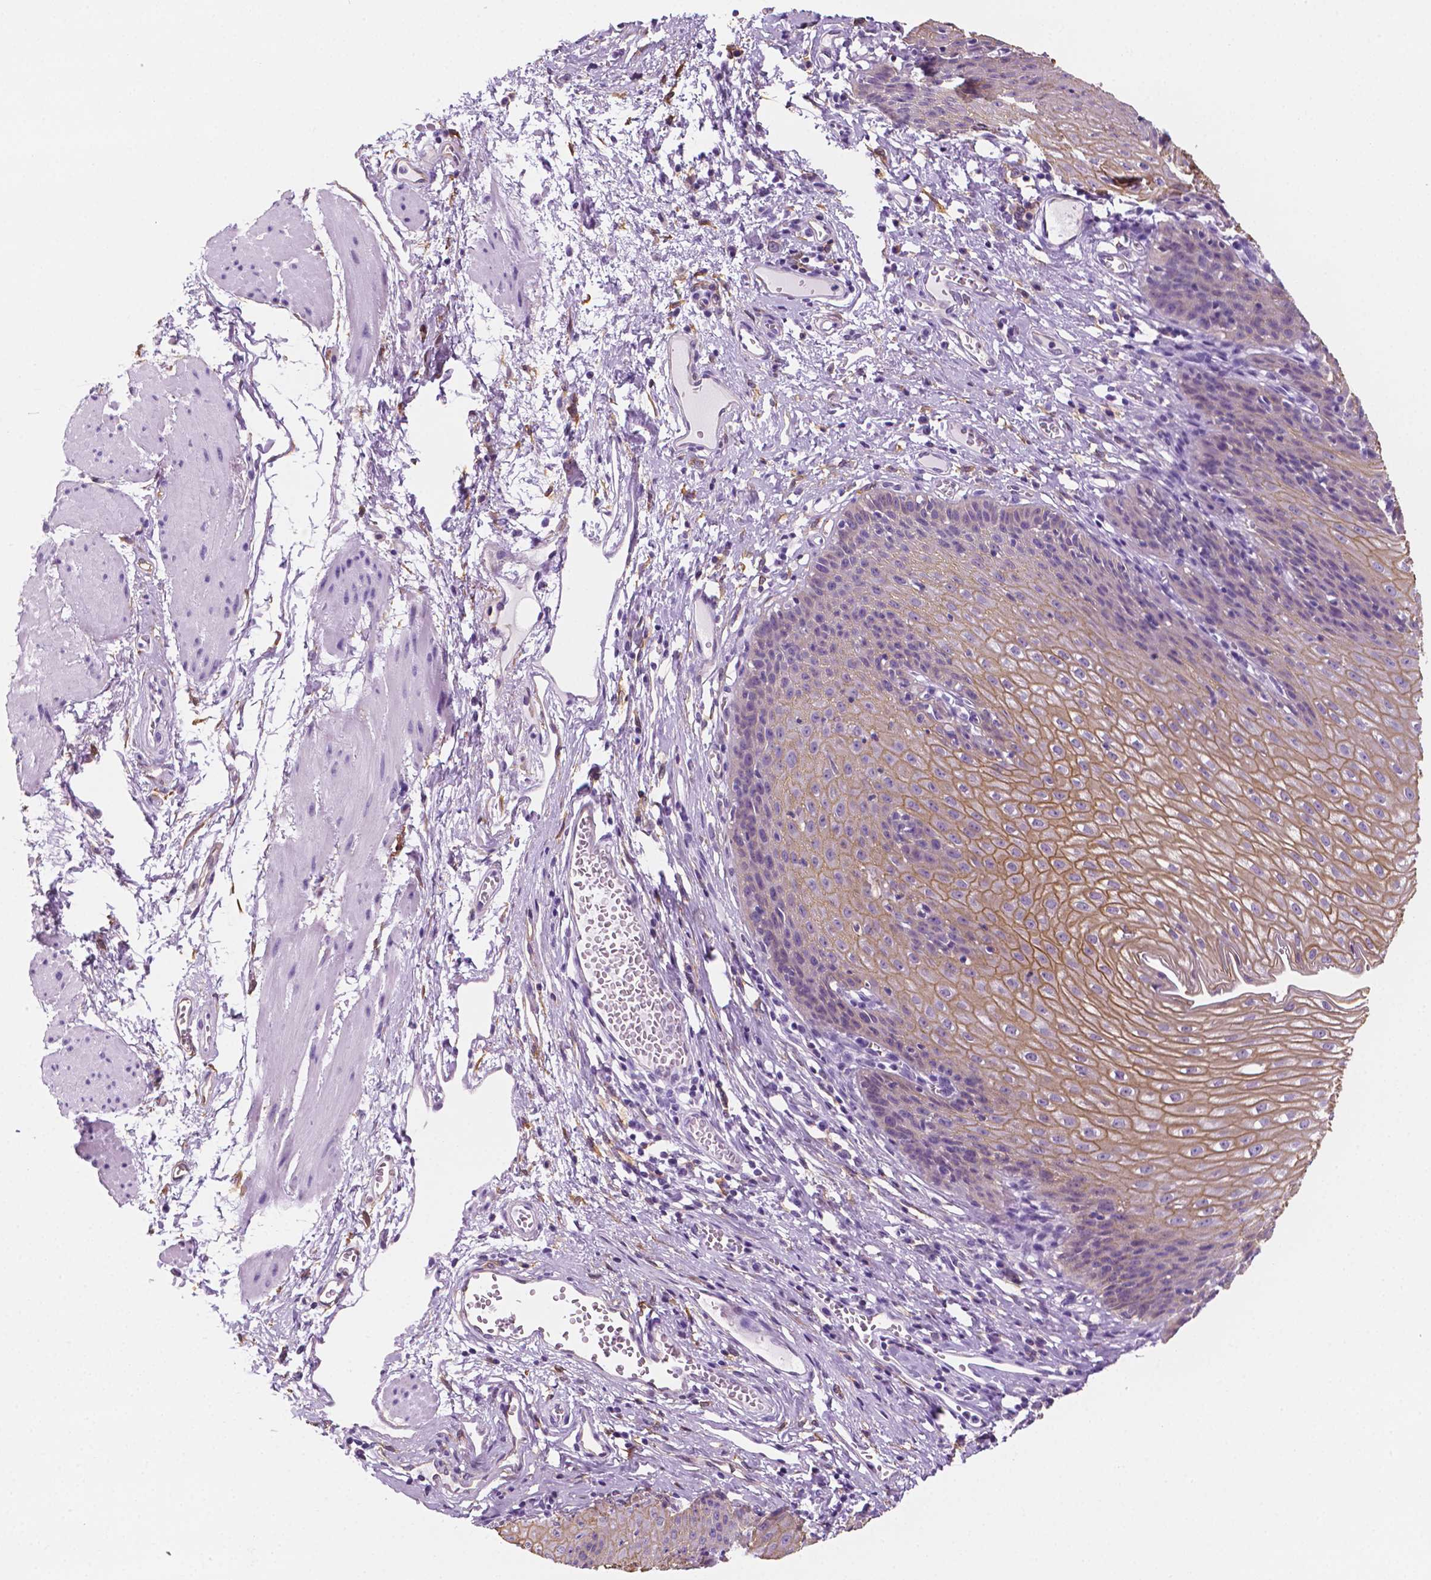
{"staining": {"intensity": "moderate", "quantity": "25%-75%", "location": "cytoplasmic/membranous"}, "tissue": "esophagus", "cell_type": "Squamous epithelial cells", "image_type": "normal", "snomed": [{"axis": "morphology", "description": "Normal tissue, NOS"}, {"axis": "topography", "description": "Esophagus"}], "caption": "A high-resolution image shows immunohistochemistry (IHC) staining of unremarkable esophagus, which exhibits moderate cytoplasmic/membranous staining in about 25%-75% of squamous epithelial cells.", "gene": "PPL", "patient": {"sex": "male", "age": 72}}